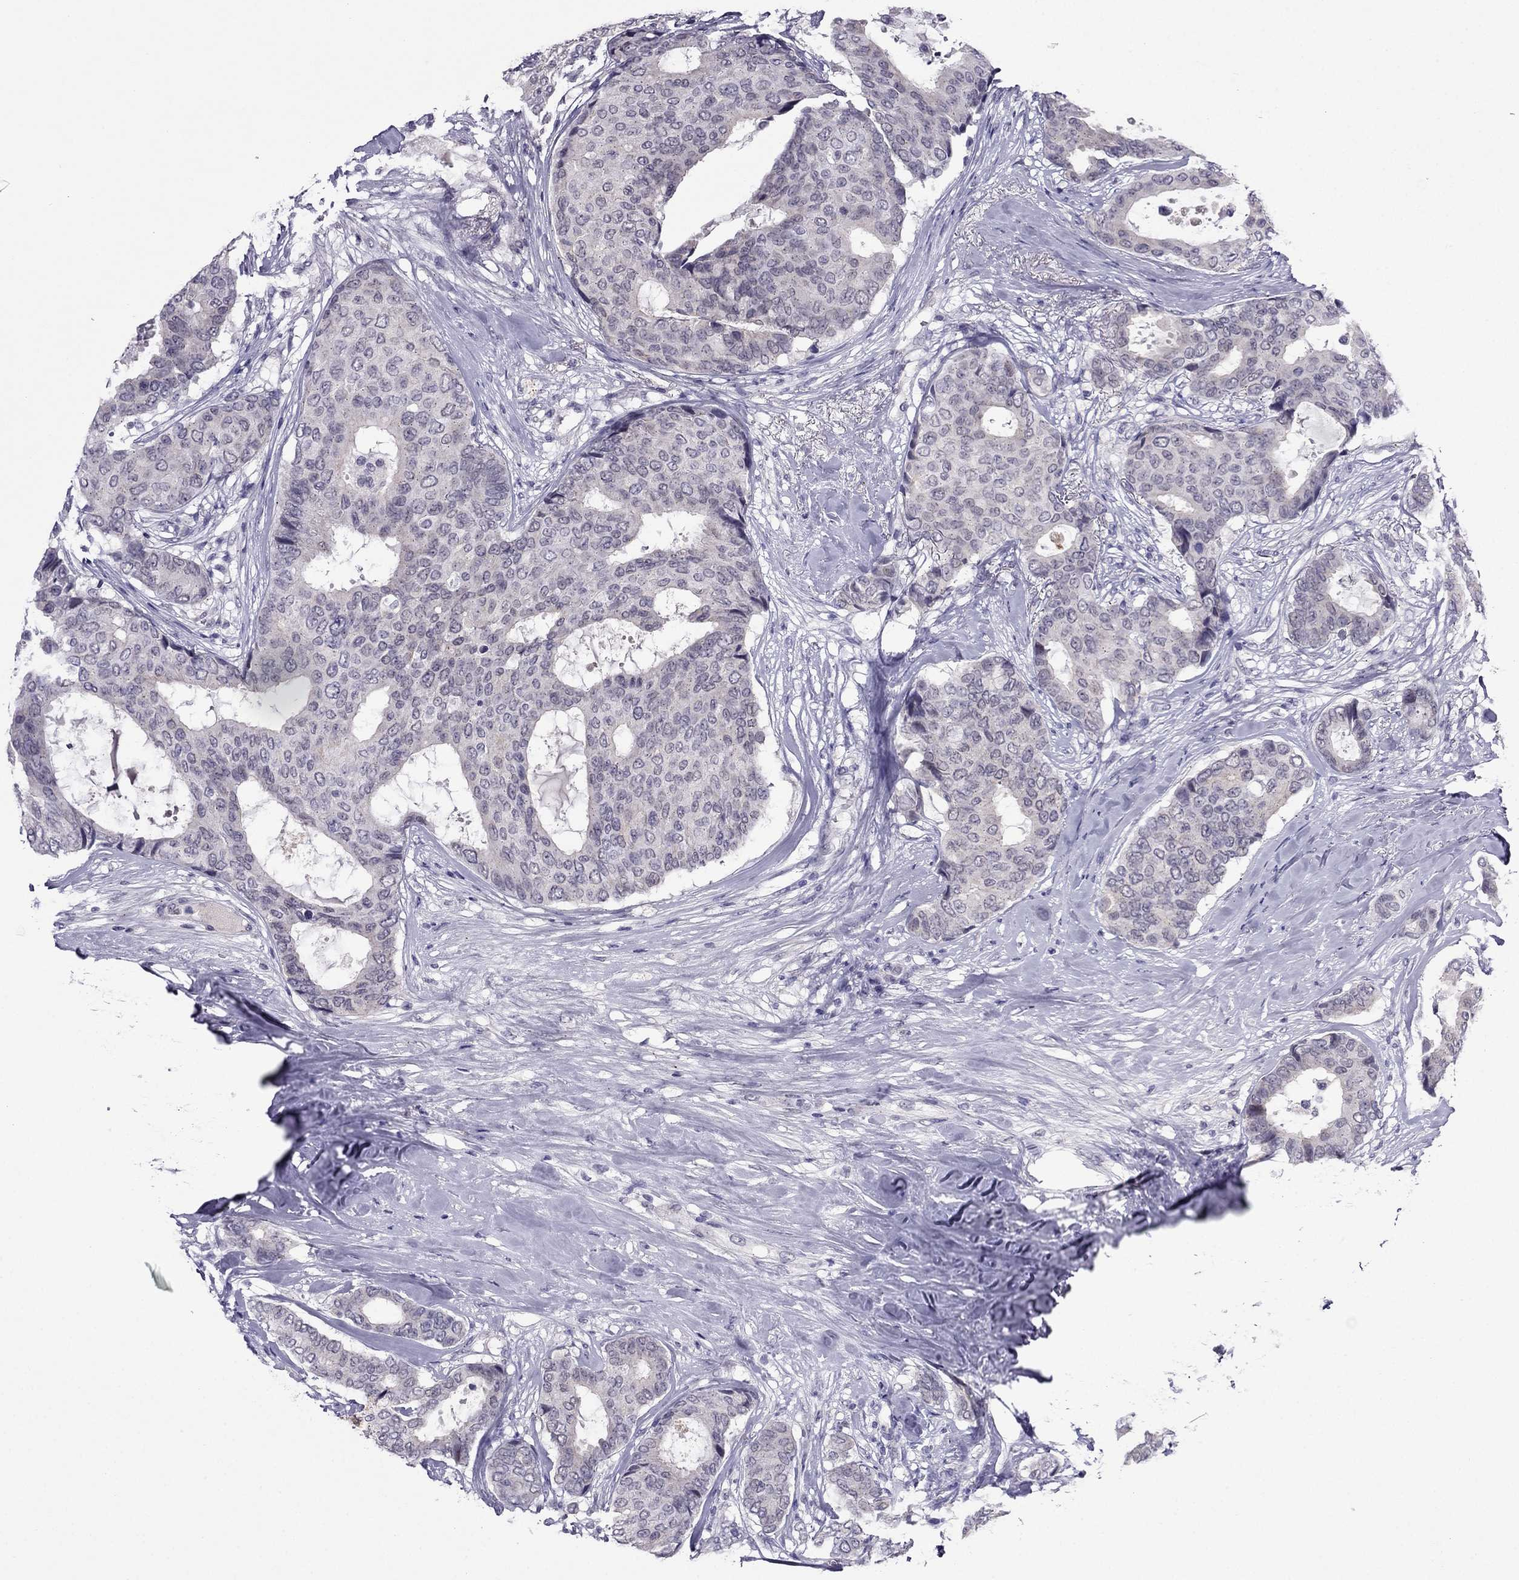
{"staining": {"intensity": "negative", "quantity": "none", "location": "none"}, "tissue": "breast cancer", "cell_type": "Tumor cells", "image_type": "cancer", "snomed": [{"axis": "morphology", "description": "Duct carcinoma"}, {"axis": "topography", "description": "Breast"}], "caption": "Immunohistochemical staining of breast intraductal carcinoma shows no significant staining in tumor cells.", "gene": "MYBPH", "patient": {"sex": "female", "age": 75}}